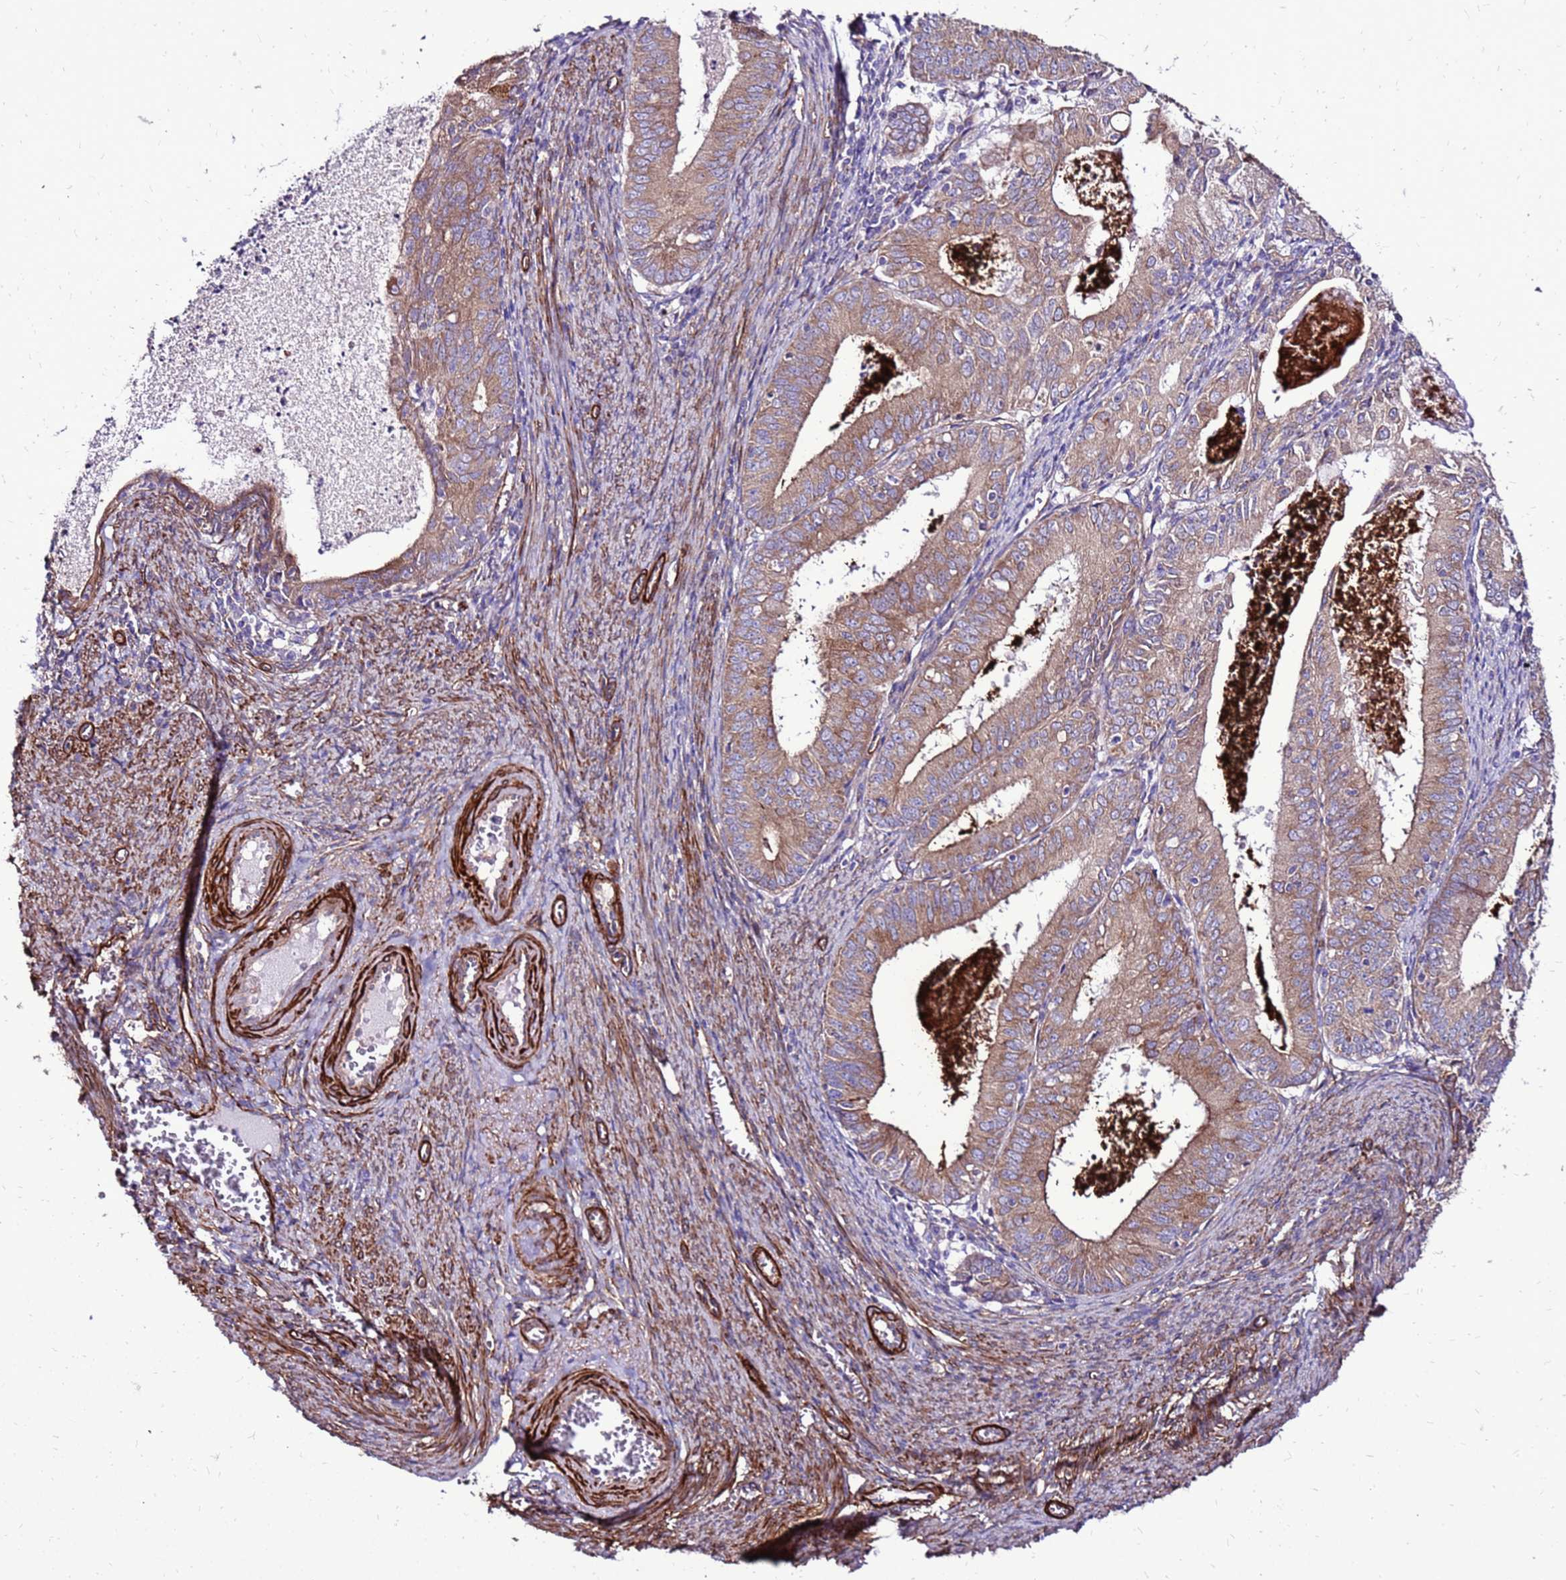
{"staining": {"intensity": "weak", "quantity": ">75%", "location": "cytoplasmic/membranous"}, "tissue": "endometrial cancer", "cell_type": "Tumor cells", "image_type": "cancer", "snomed": [{"axis": "morphology", "description": "Adenocarcinoma, NOS"}, {"axis": "topography", "description": "Endometrium"}], "caption": "Tumor cells reveal low levels of weak cytoplasmic/membranous staining in approximately >75% of cells in endometrial cancer.", "gene": "EI24", "patient": {"sex": "female", "age": 57}}